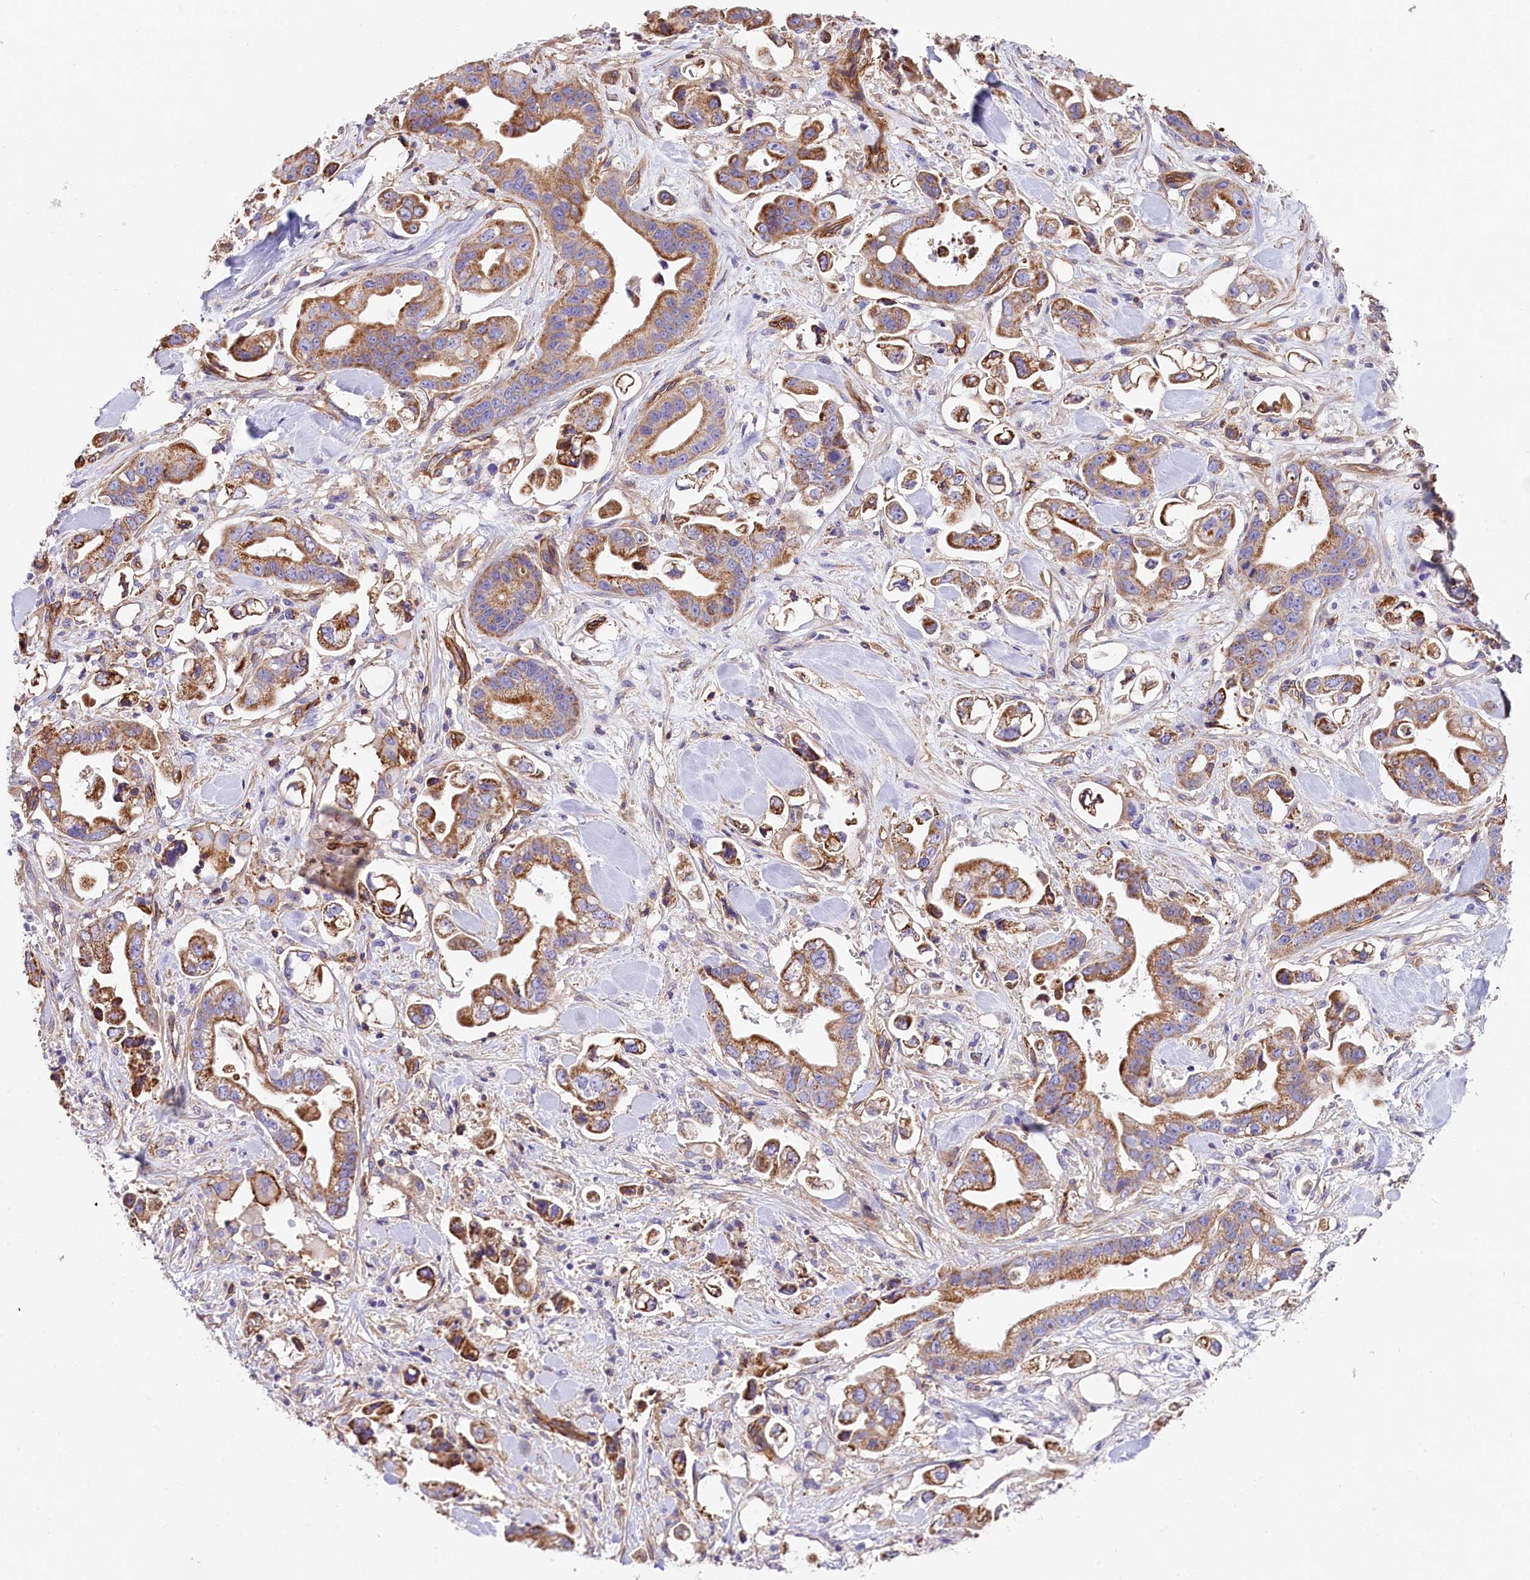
{"staining": {"intensity": "moderate", "quantity": ">75%", "location": "cytoplasmic/membranous"}, "tissue": "stomach cancer", "cell_type": "Tumor cells", "image_type": "cancer", "snomed": [{"axis": "morphology", "description": "Adenocarcinoma, NOS"}, {"axis": "topography", "description": "Stomach"}], "caption": "Tumor cells reveal medium levels of moderate cytoplasmic/membranous positivity in about >75% of cells in stomach cancer.", "gene": "ATP2B4", "patient": {"sex": "male", "age": 62}}